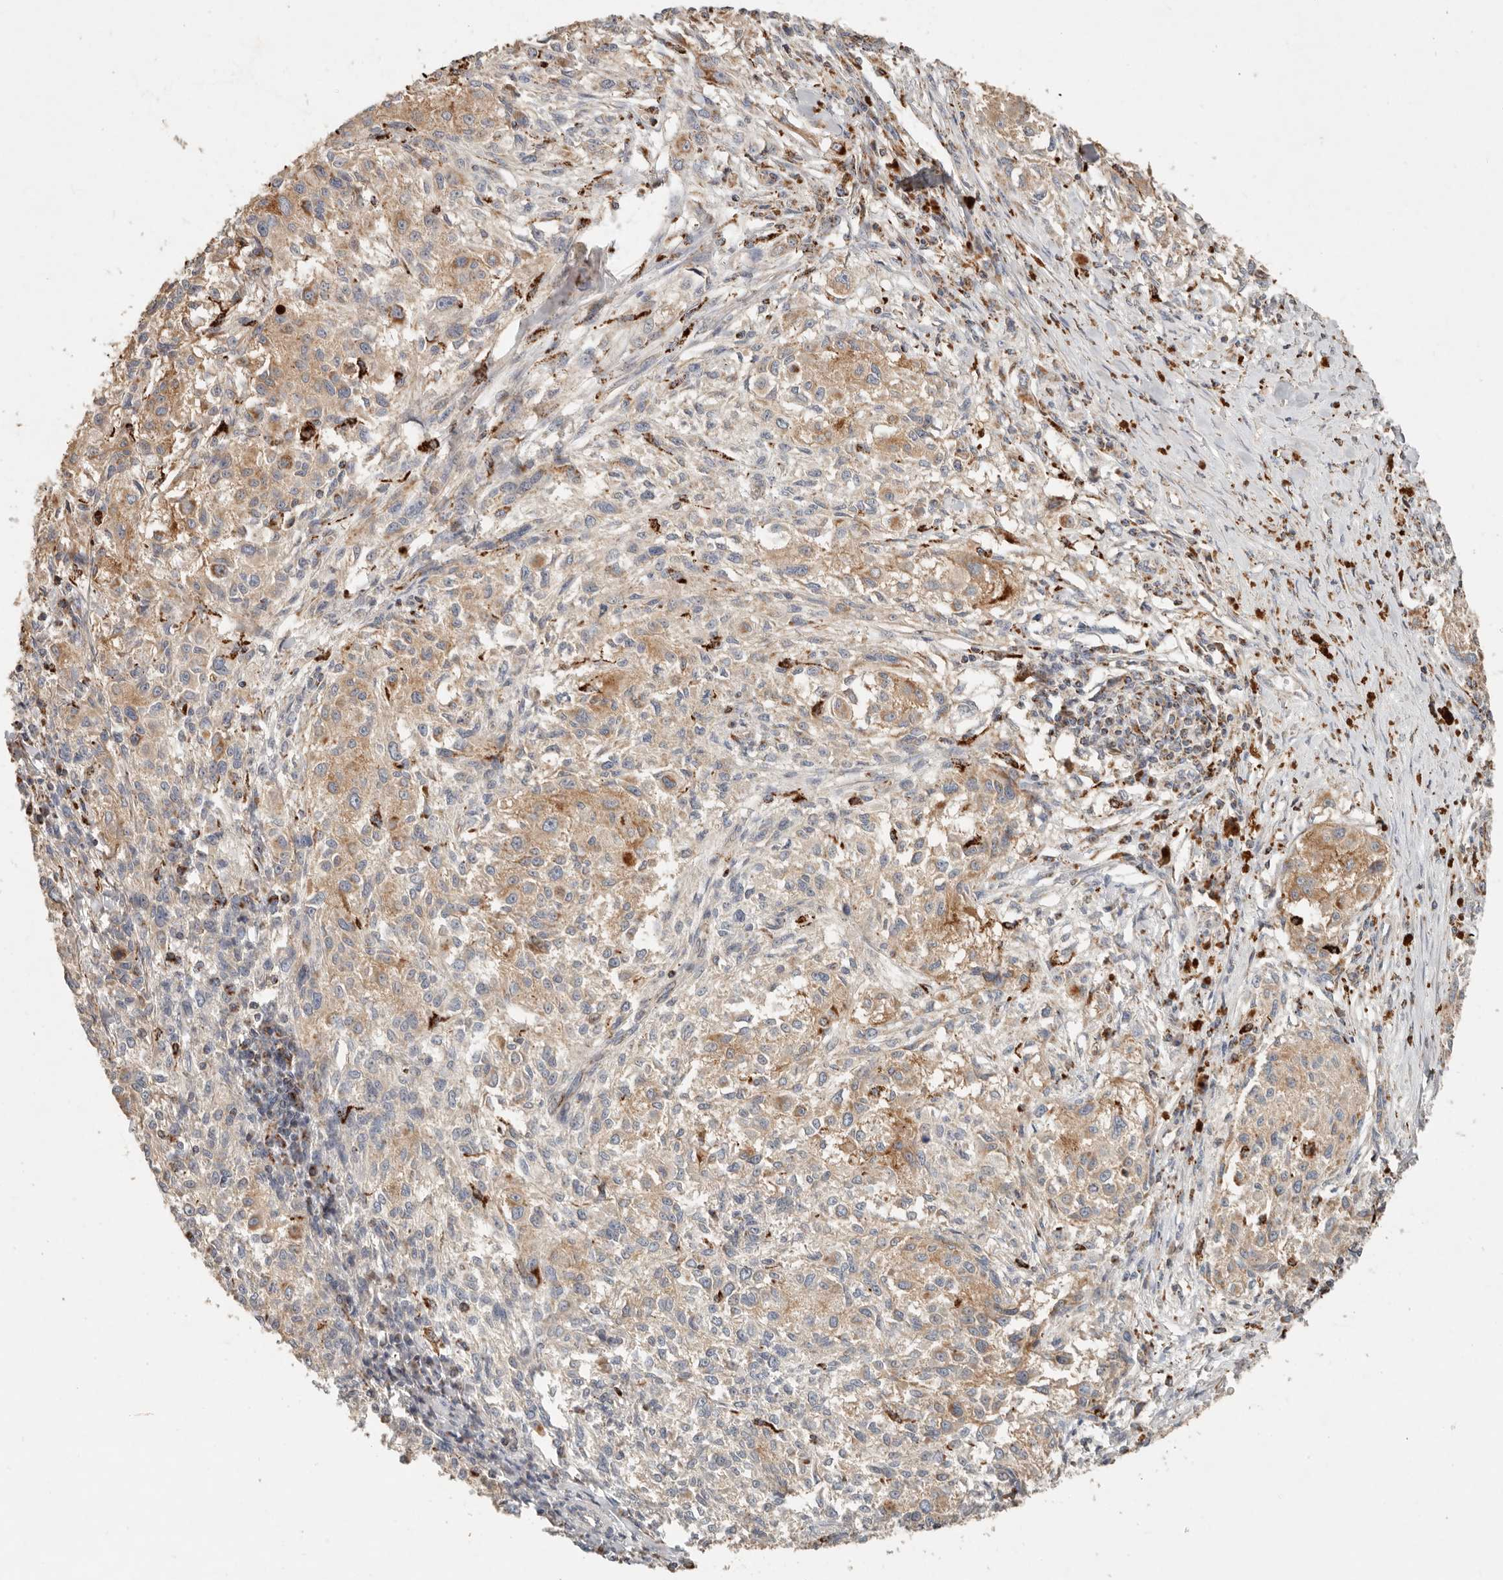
{"staining": {"intensity": "moderate", "quantity": ">75%", "location": "cytoplasmic/membranous"}, "tissue": "melanoma", "cell_type": "Tumor cells", "image_type": "cancer", "snomed": [{"axis": "morphology", "description": "Necrosis, NOS"}, {"axis": "morphology", "description": "Malignant melanoma, NOS"}, {"axis": "topography", "description": "Skin"}], "caption": "Protein expression analysis of melanoma reveals moderate cytoplasmic/membranous expression in about >75% of tumor cells.", "gene": "ARHGEF10L", "patient": {"sex": "female", "age": 87}}